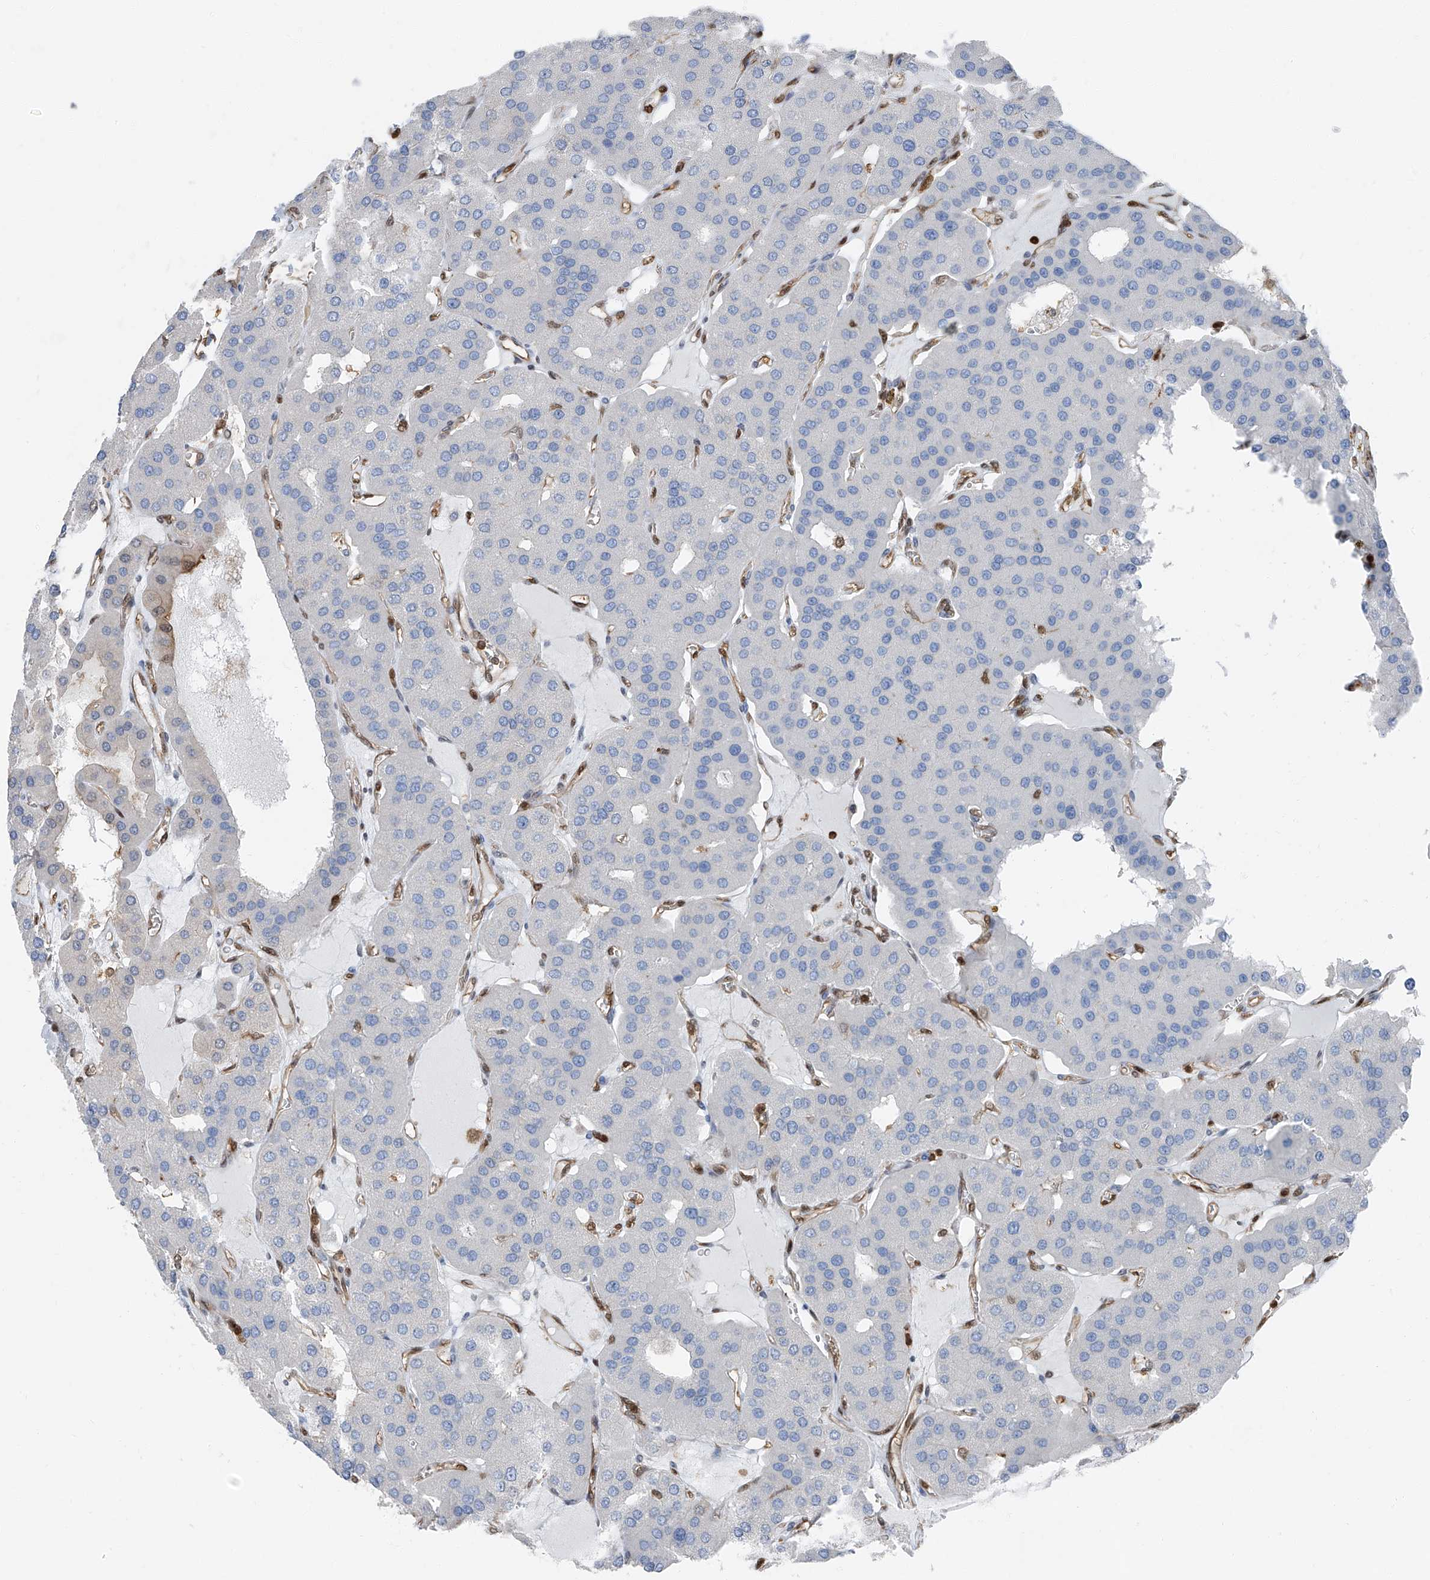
{"staining": {"intensity": "negative", "quantity": "none", "location": "none"}, "tissue": "parathyroid gland", "cell_type": "Glandular cells", "image_type": "normal", "snomed": [{"axis": "morphology", "description": "Normal tissue, NOS"}, {"axis": "morphology", "description": "Adenoma, NOS"}, {"axis": "topography", "description": "Parathyroid gland"}], "caption": "This is an immunohistochemistry photomicrograph of unremarkable parathyroid gland. There is no expression in glandular cells.", "gene": "PSMB10", "patient": {"sex": "female", "age": 86}}